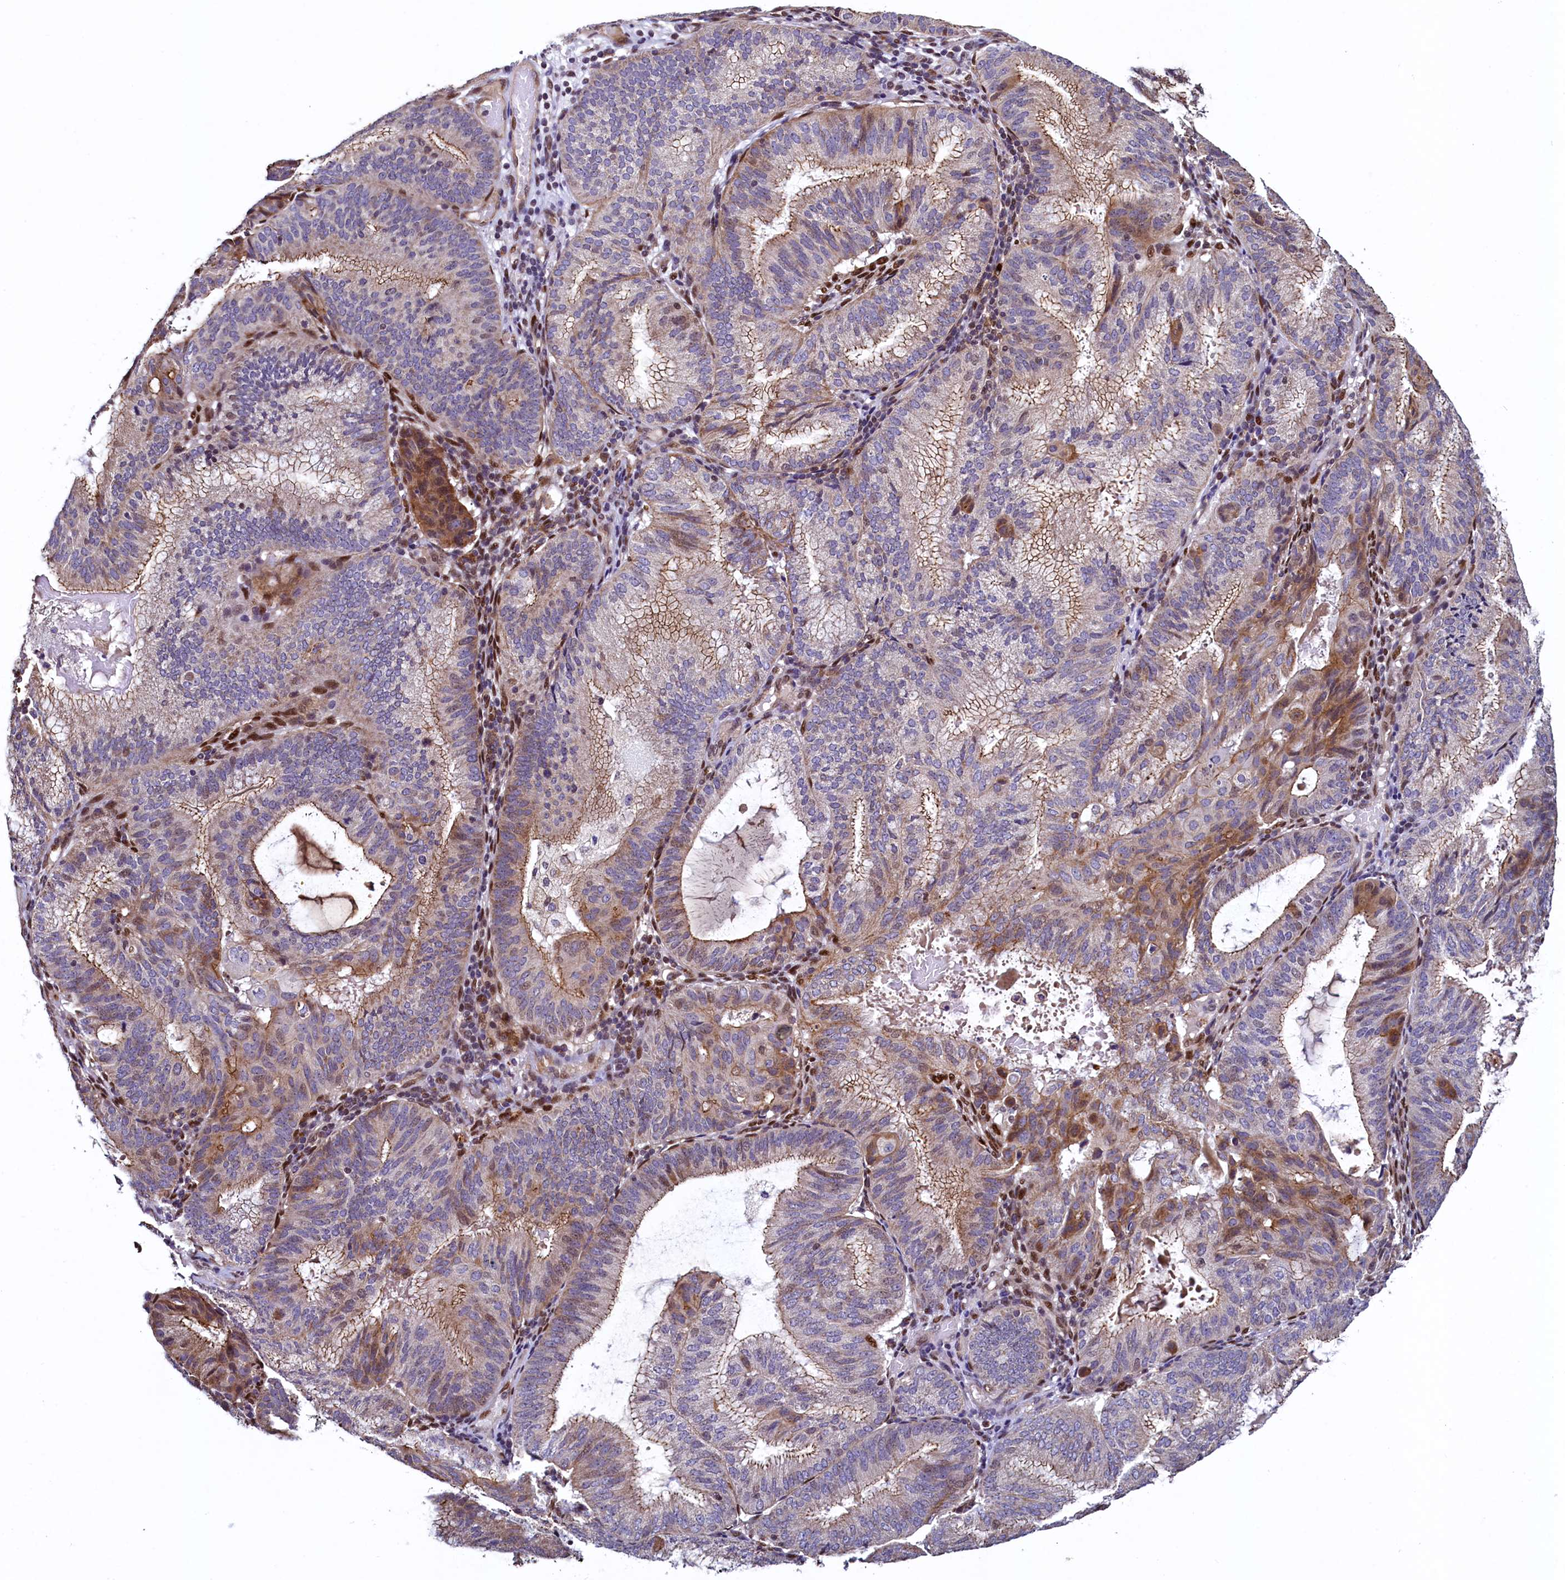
{"staining": {"intensity": "moderate", "quantity": "25%-75%", "location": "cytoplasmic/membranous,nuclear"}, "tissue": "endometrial cancer", "cell_type": "Tumor cells", "image_type": "cancer", "snomed": [{"axis": "morphology", "description": "Adenocarcinoma, NOS"}, {"axis": "topography", "description": "Endometrium"}], "caption": "Immunohistochemistry (IHC) of adenocarcinoma (endometrial) reveals medium levels of moderate cytoplasmic/membranous and nuclear expression in about 25%-75% of tumor cells. Ihc stains the protein of interest in brown and the nuclei are stained blue.", "gene": "ZNF577", "patient": {"sex": "female", "age": 49}}